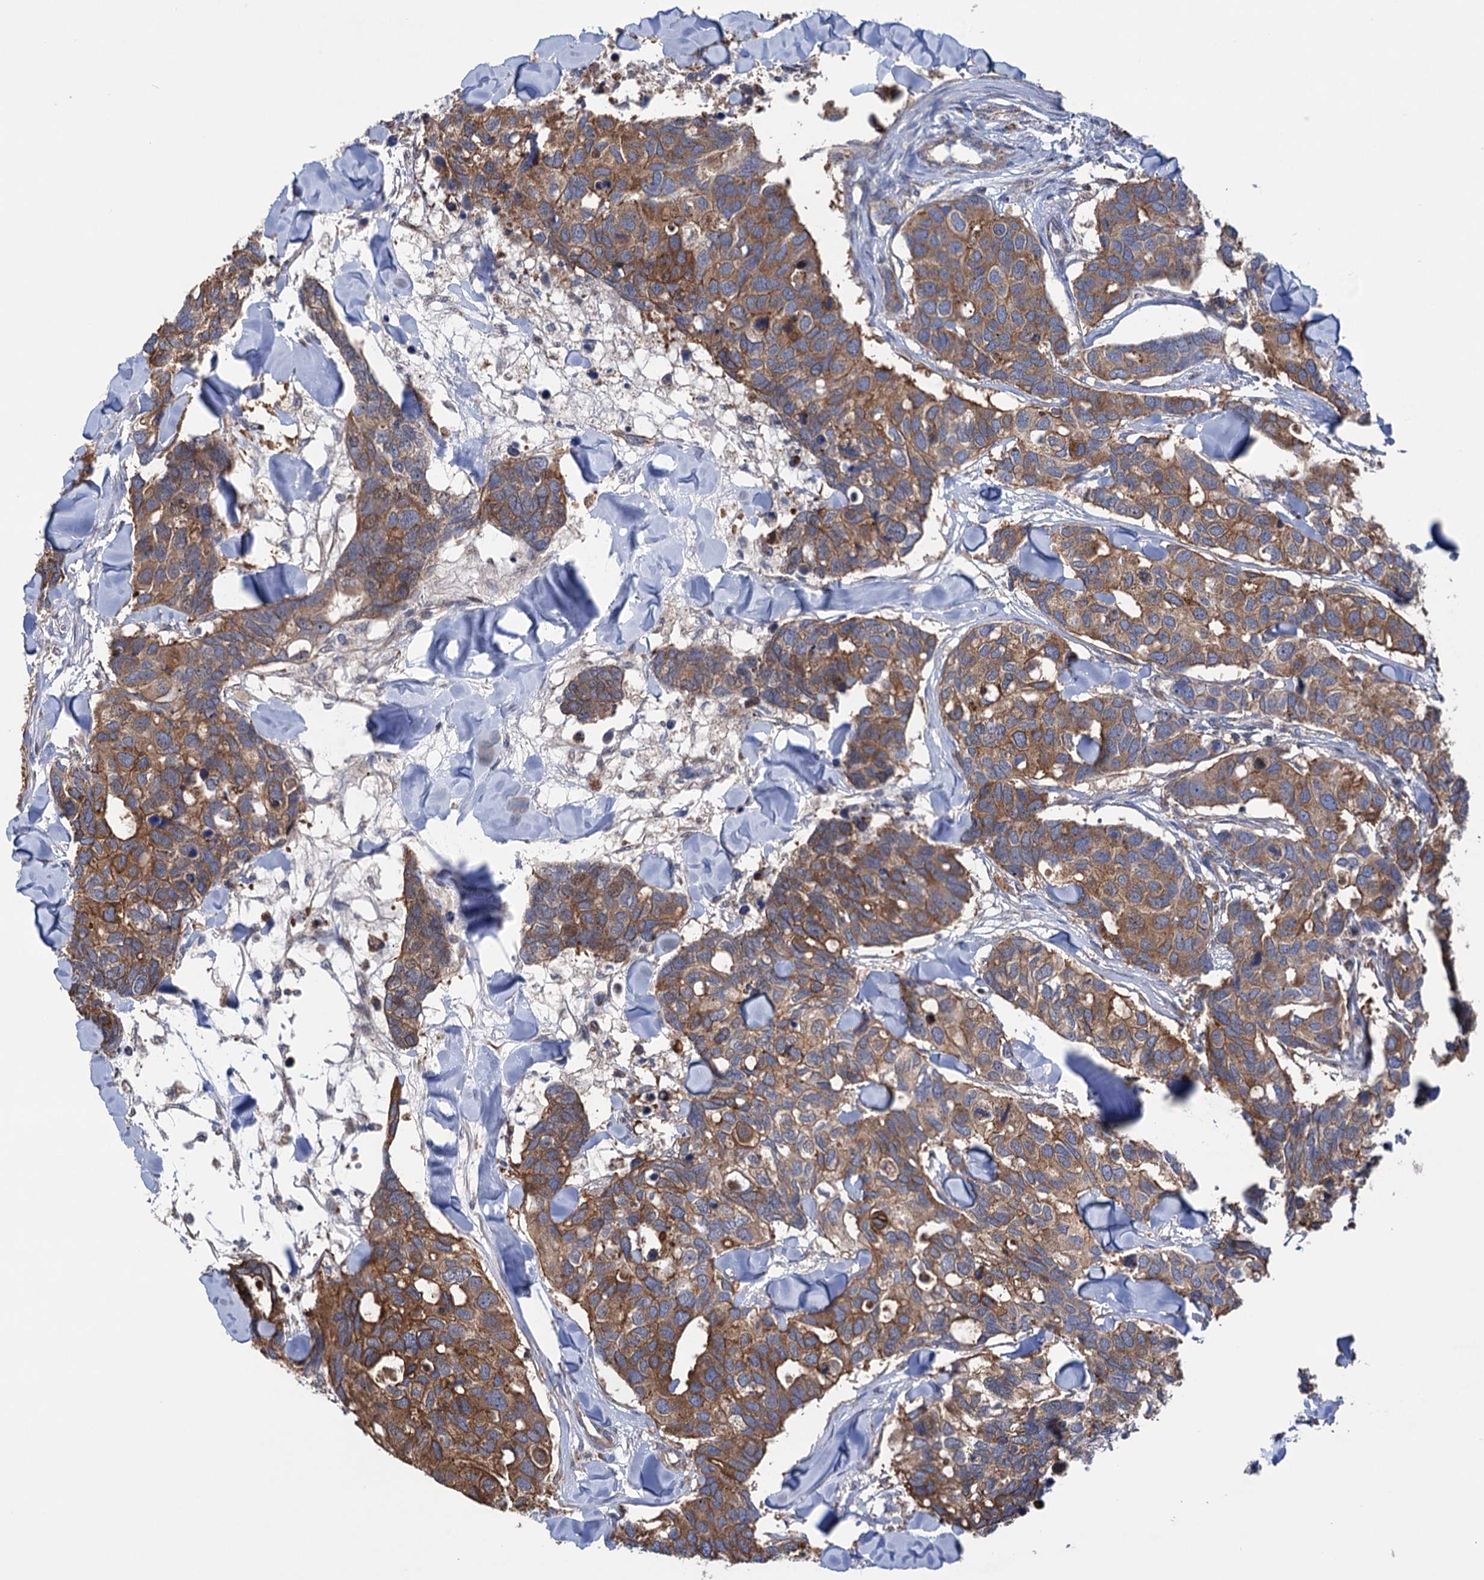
{"staining": {"intensity": "moderate", "quantity": ">75%", "location": "cytoplasmic/membranous"}, "tissue": "breast cancer", "cell_type": "Tumor cells", "image_type": "cancer", "snomed": [{"axis": "morphology", "description": "Duct carcinoma"}, {"axis": "topography", "description": "Breast"}], "caption": "IHC (DAB (3,3'-diaminobenzidine)) staining of breast cancer exhibits moderate cytoplasmic/membranous protein staining in approximately >75% of tumor cells. Using DAB (3,3'-diaminobenzidine) (brown) and hematoxylin (blue) stains, captured at high magnification using brightfield microscopy.", "gene": "SUCLA2", "patient": {"sex": "female", "age": 83}}